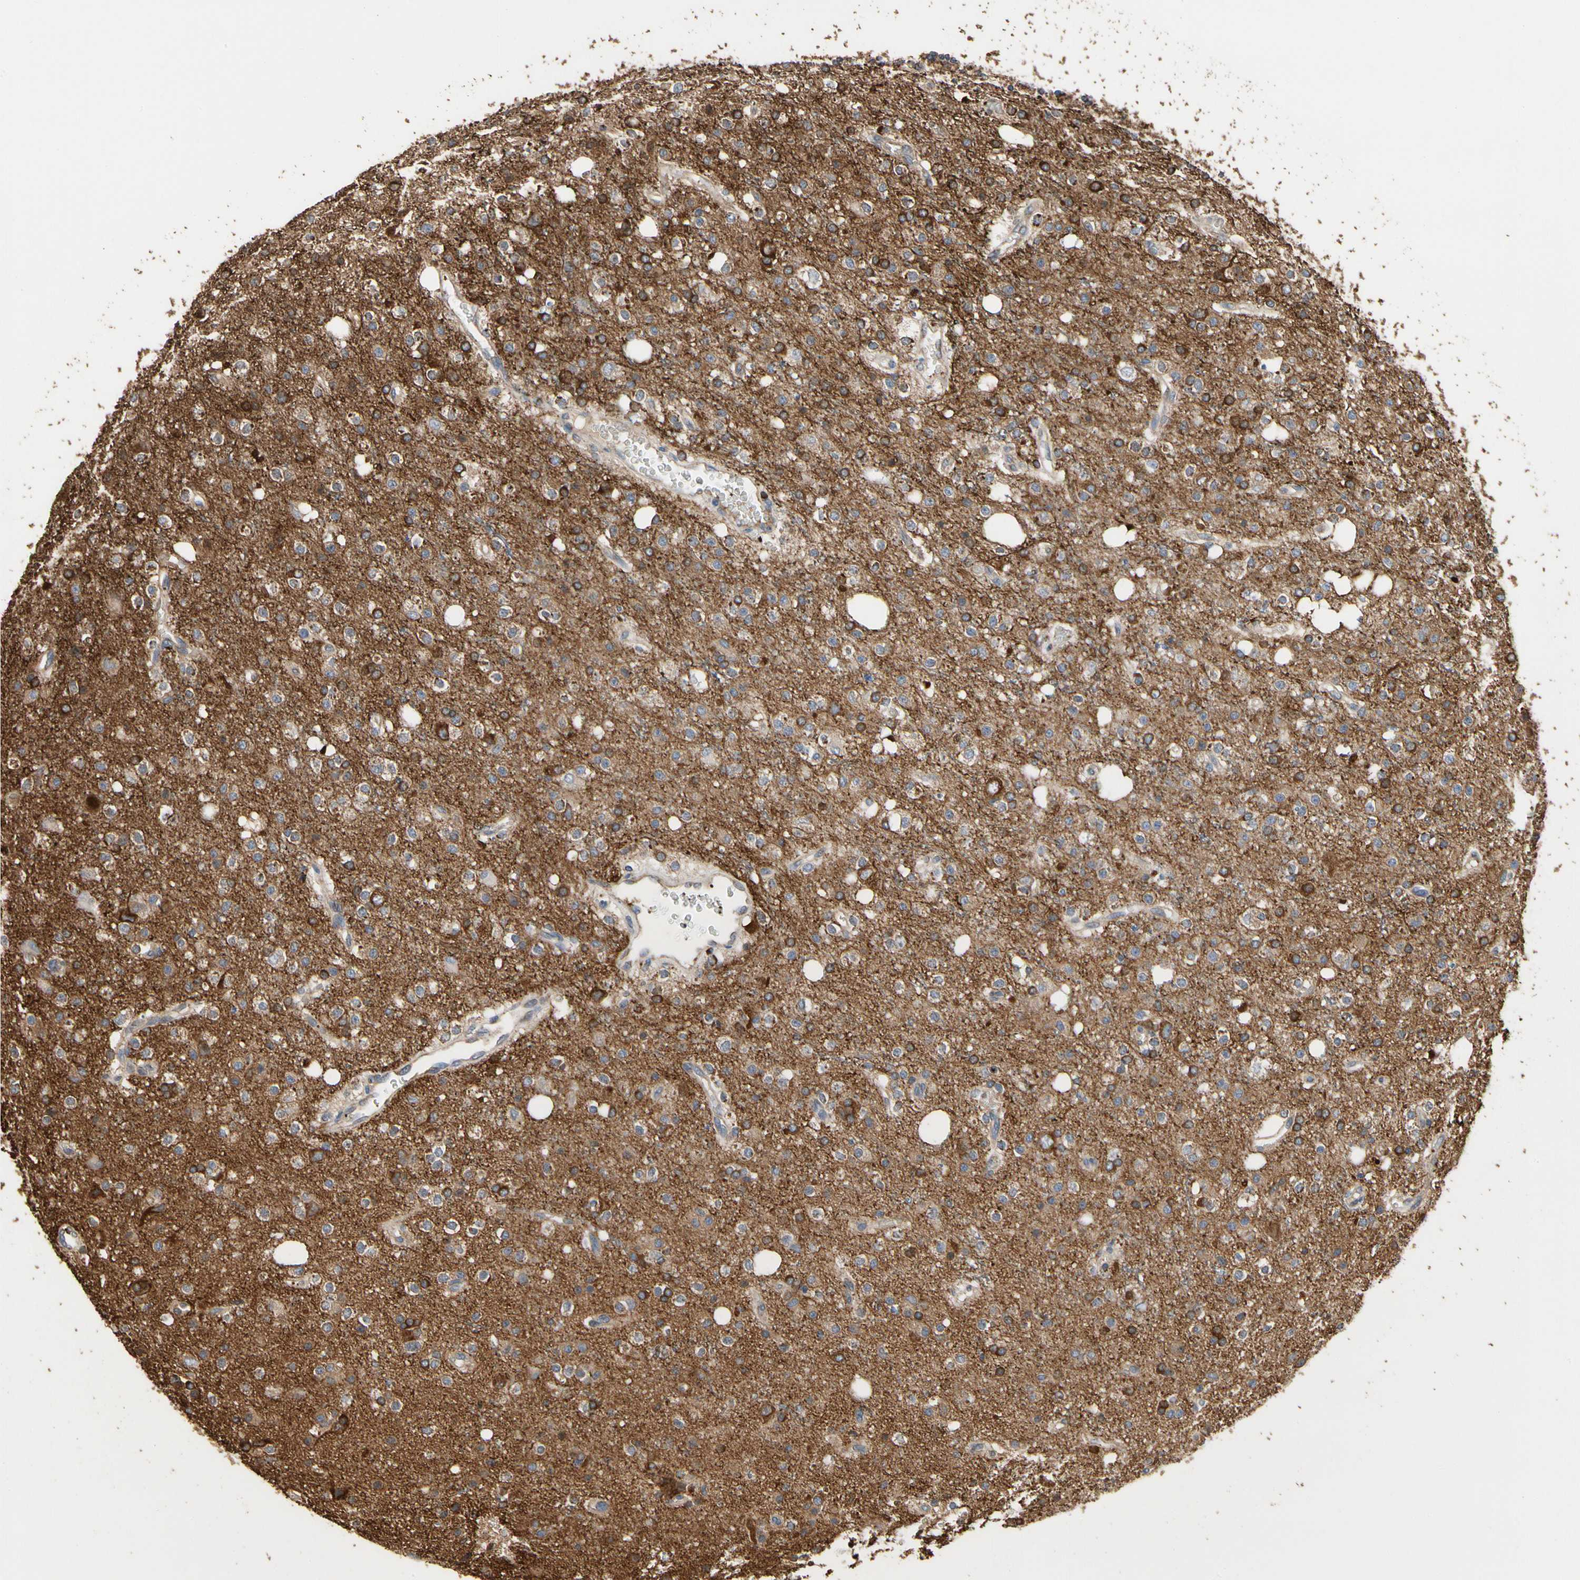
{"staining": {"intensity": "moderate", "quantity": "25%-75%", "location": "cytoplasmic/membranous"}, "tissue": "glioma", "cell_type": "Tumor cells", "image_type": "cancer", "snomed": [{"axis": "morphology", "description": "Glioma, malignant, High grade"}, {"axis": "topography", "description": "Brain"}], "caption": "Protein staining displays moderate cytoplasmic/membranous expression in approximately 25%-75% of tumor cells in glioma.", "gene": "TUBA1A", "patient": {"sex": "male", "age": 47}}